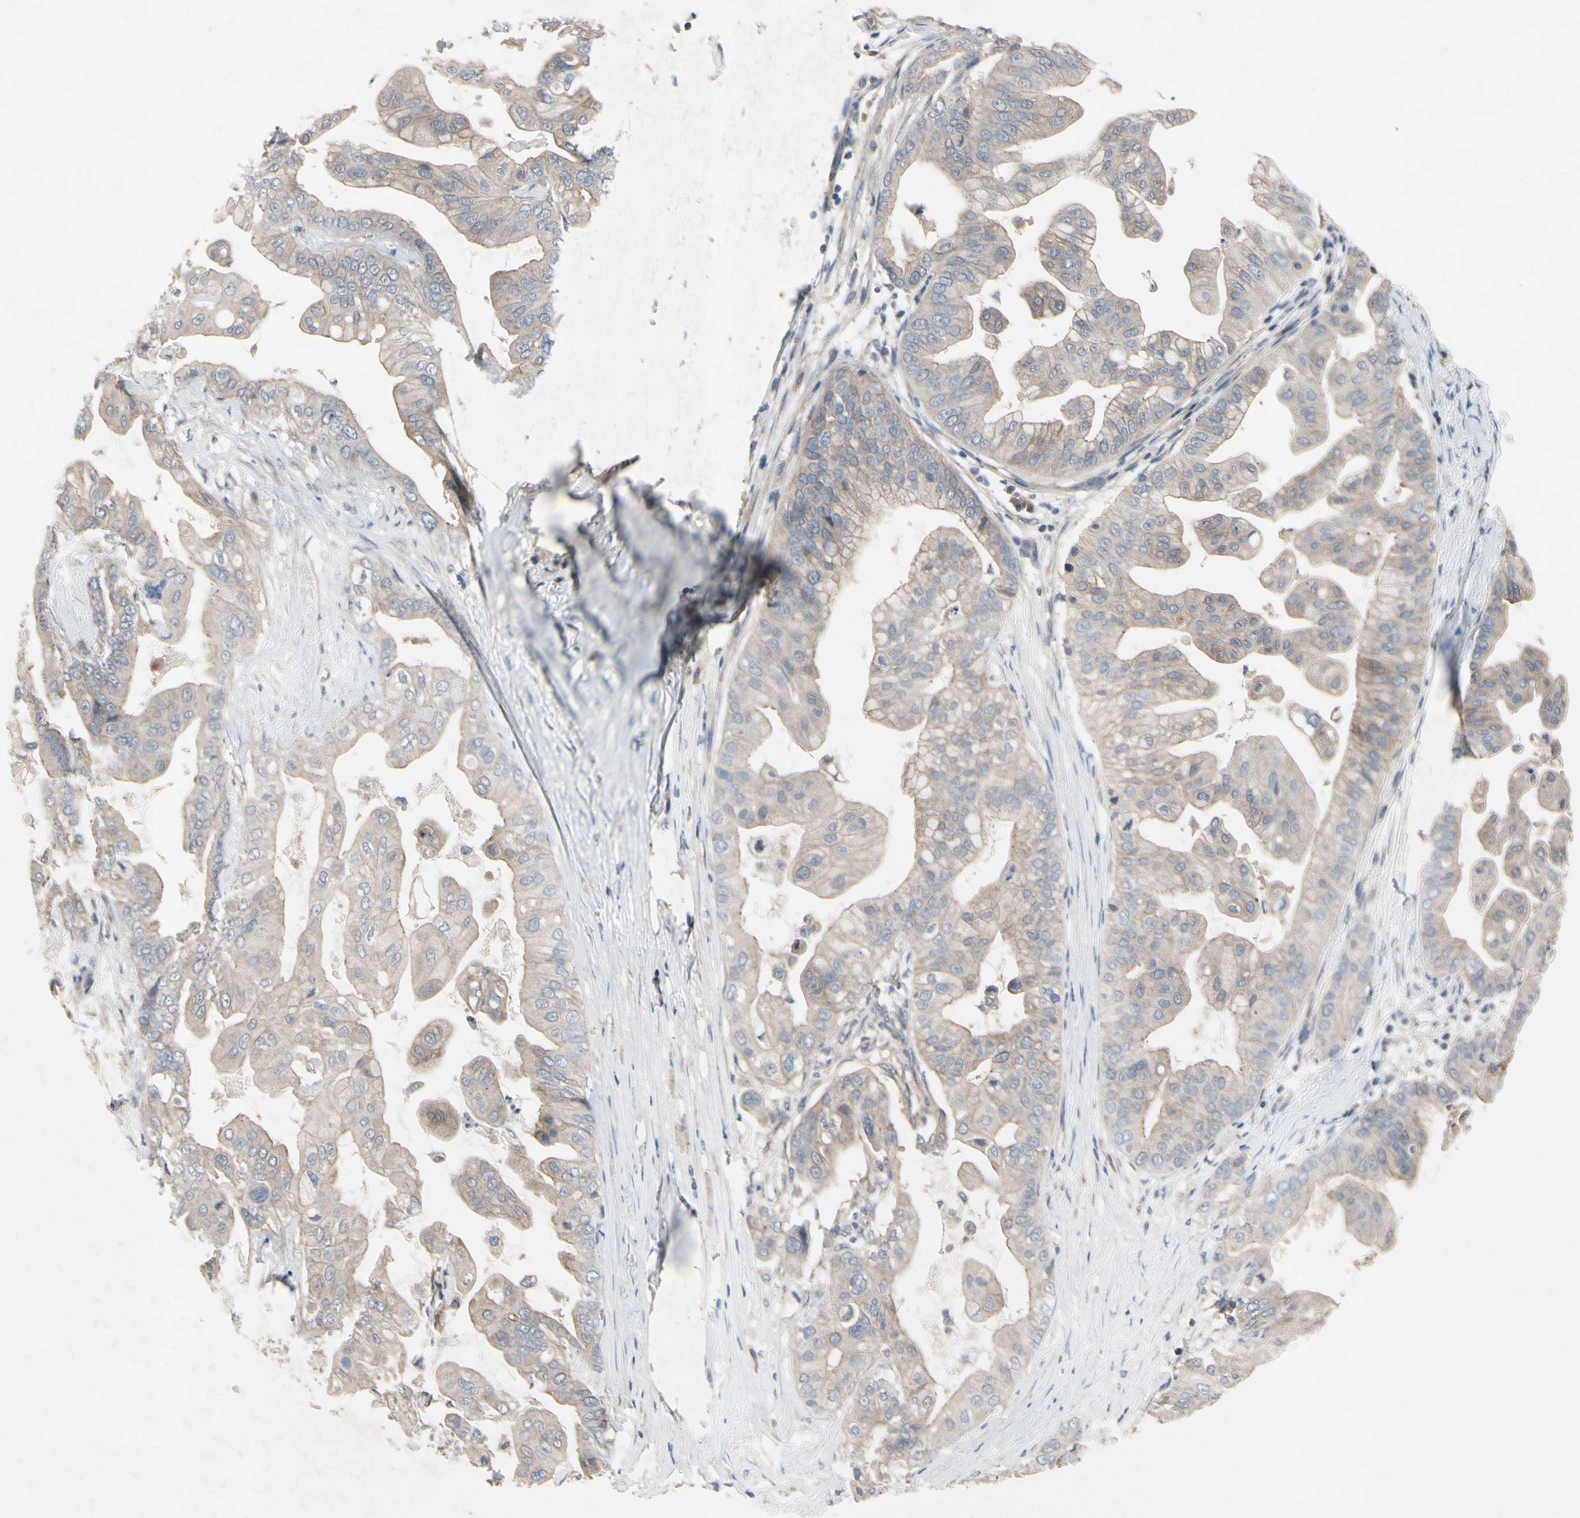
{"staining": {"intensity": "weak", "quantity": "<25%", "location": "cytoplasmic/membranous"}, "tissue": "pancreatic cancer", "cell_type": "Tumor cells", "image_type": "cancer", "snomed": [{"axis": "morphology", "description": "Adenocarcinoma, NOS"}, {"axis": "topography", "description": "Pancreas"}], "caption": "Photomicrograph shows no protein staining in tumor cells of adenocarcinoma (pancreatic) tissue. (Stains: DAB IHC with hematoxylin counter stain, Microscopy: brightfield microscopy at high magnification).", "gene": "ICAM5", "patient": {"sex": "female", "age": 75}}